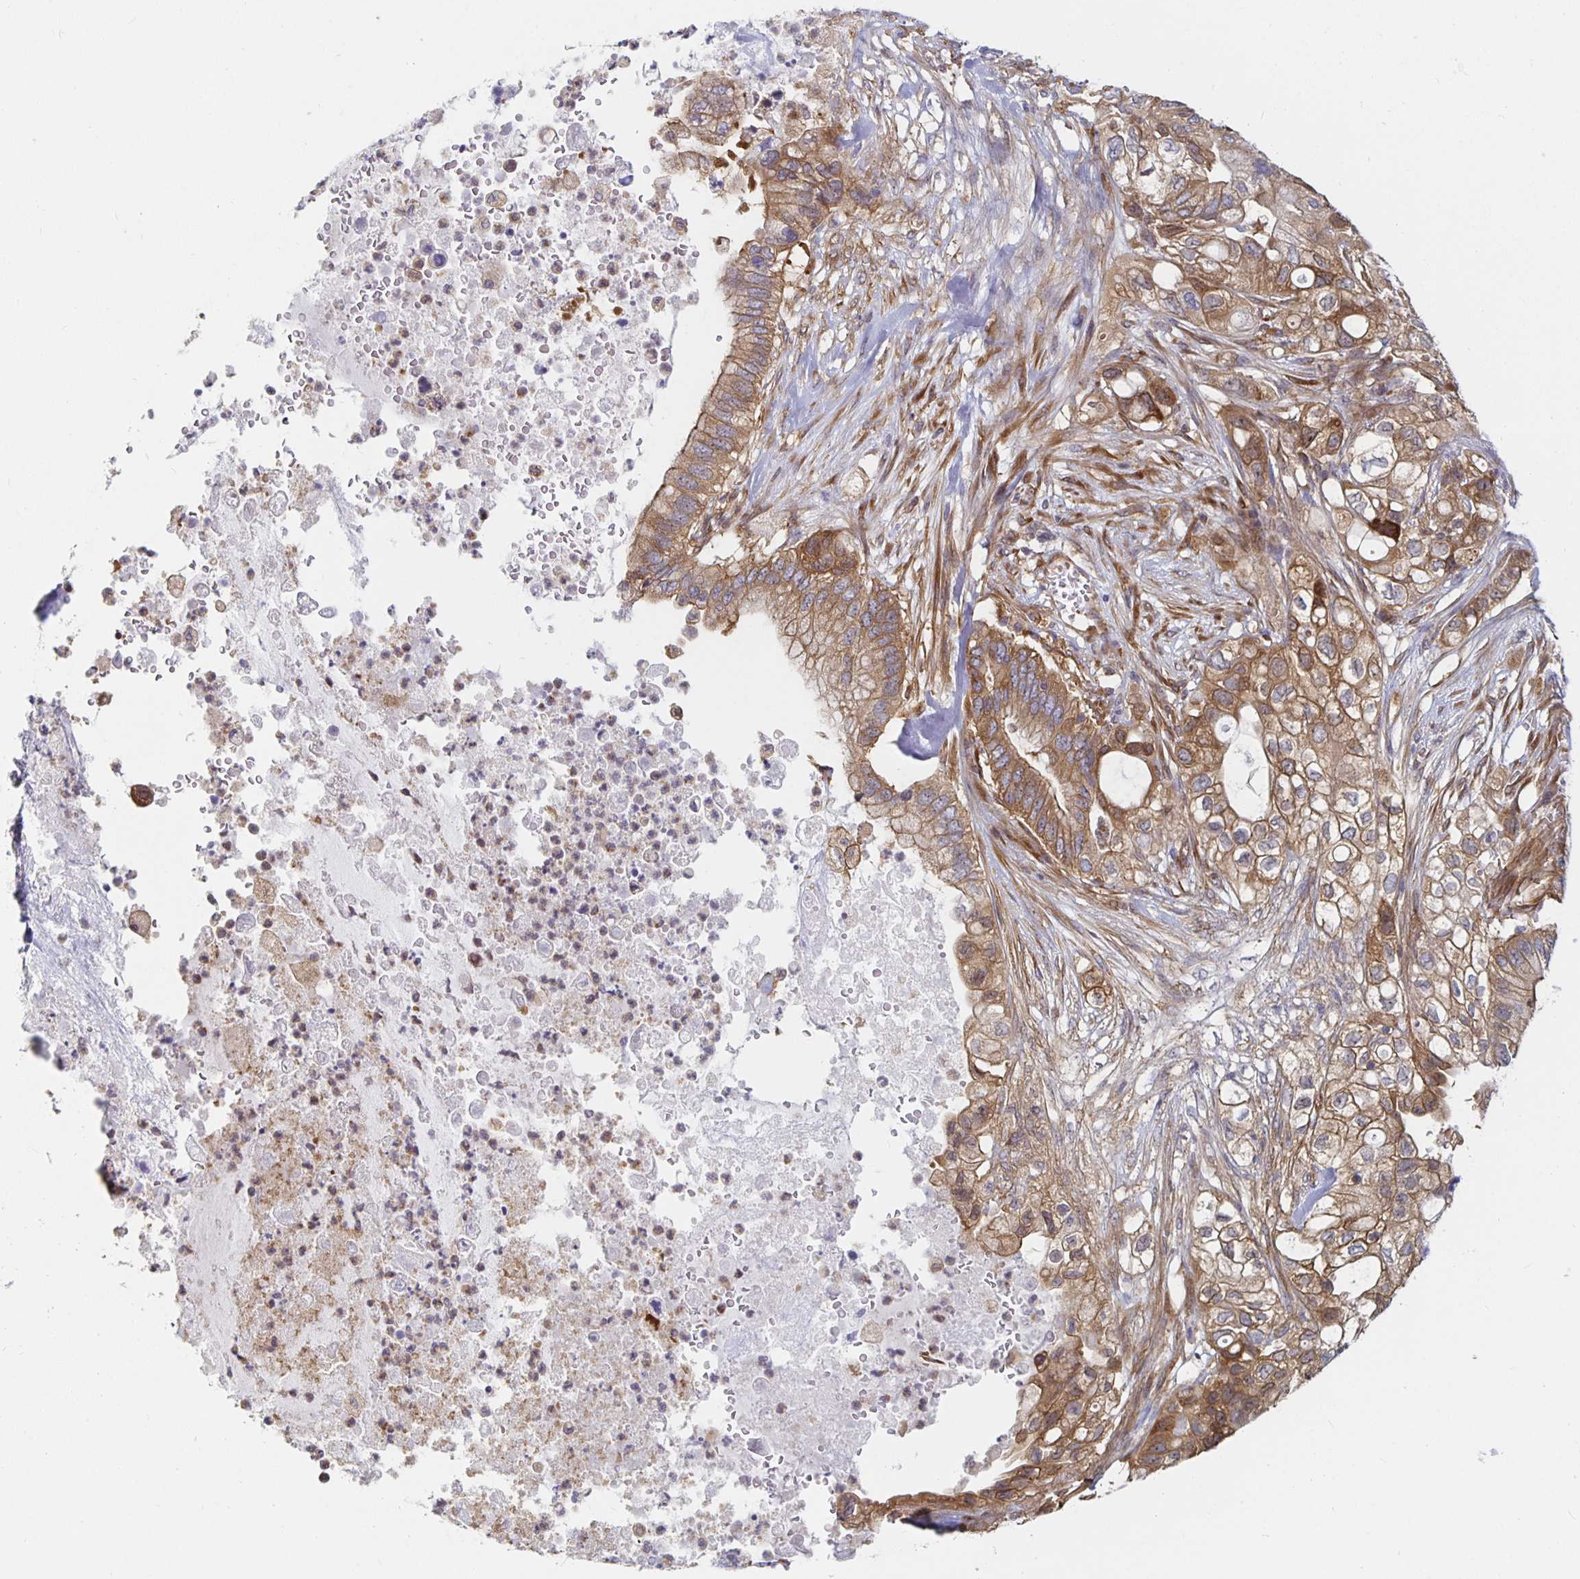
{"staining": {"intensity": "moderate", "quantity": ">75%", "location": "cytoplasmic/membranous"}, "tissue": "pancreatic cancer", "cell_type": "Tumor cells", "image_type": "cancer", "snomed": [{"axis": "morphology", "description": "Adenocarcinoma, NOS"}, {"axis": "topography", "description": "Pancreas"}], "caption": "Approximately >75% of tumor cells in adenocarcinoma (pancreatic) show moderate cytoplasmic/membranous protein expression as visualized by brown immunohistochemical staining.", "gene": "PDAP1", "patient": {"sex": "female", "age": 72}}